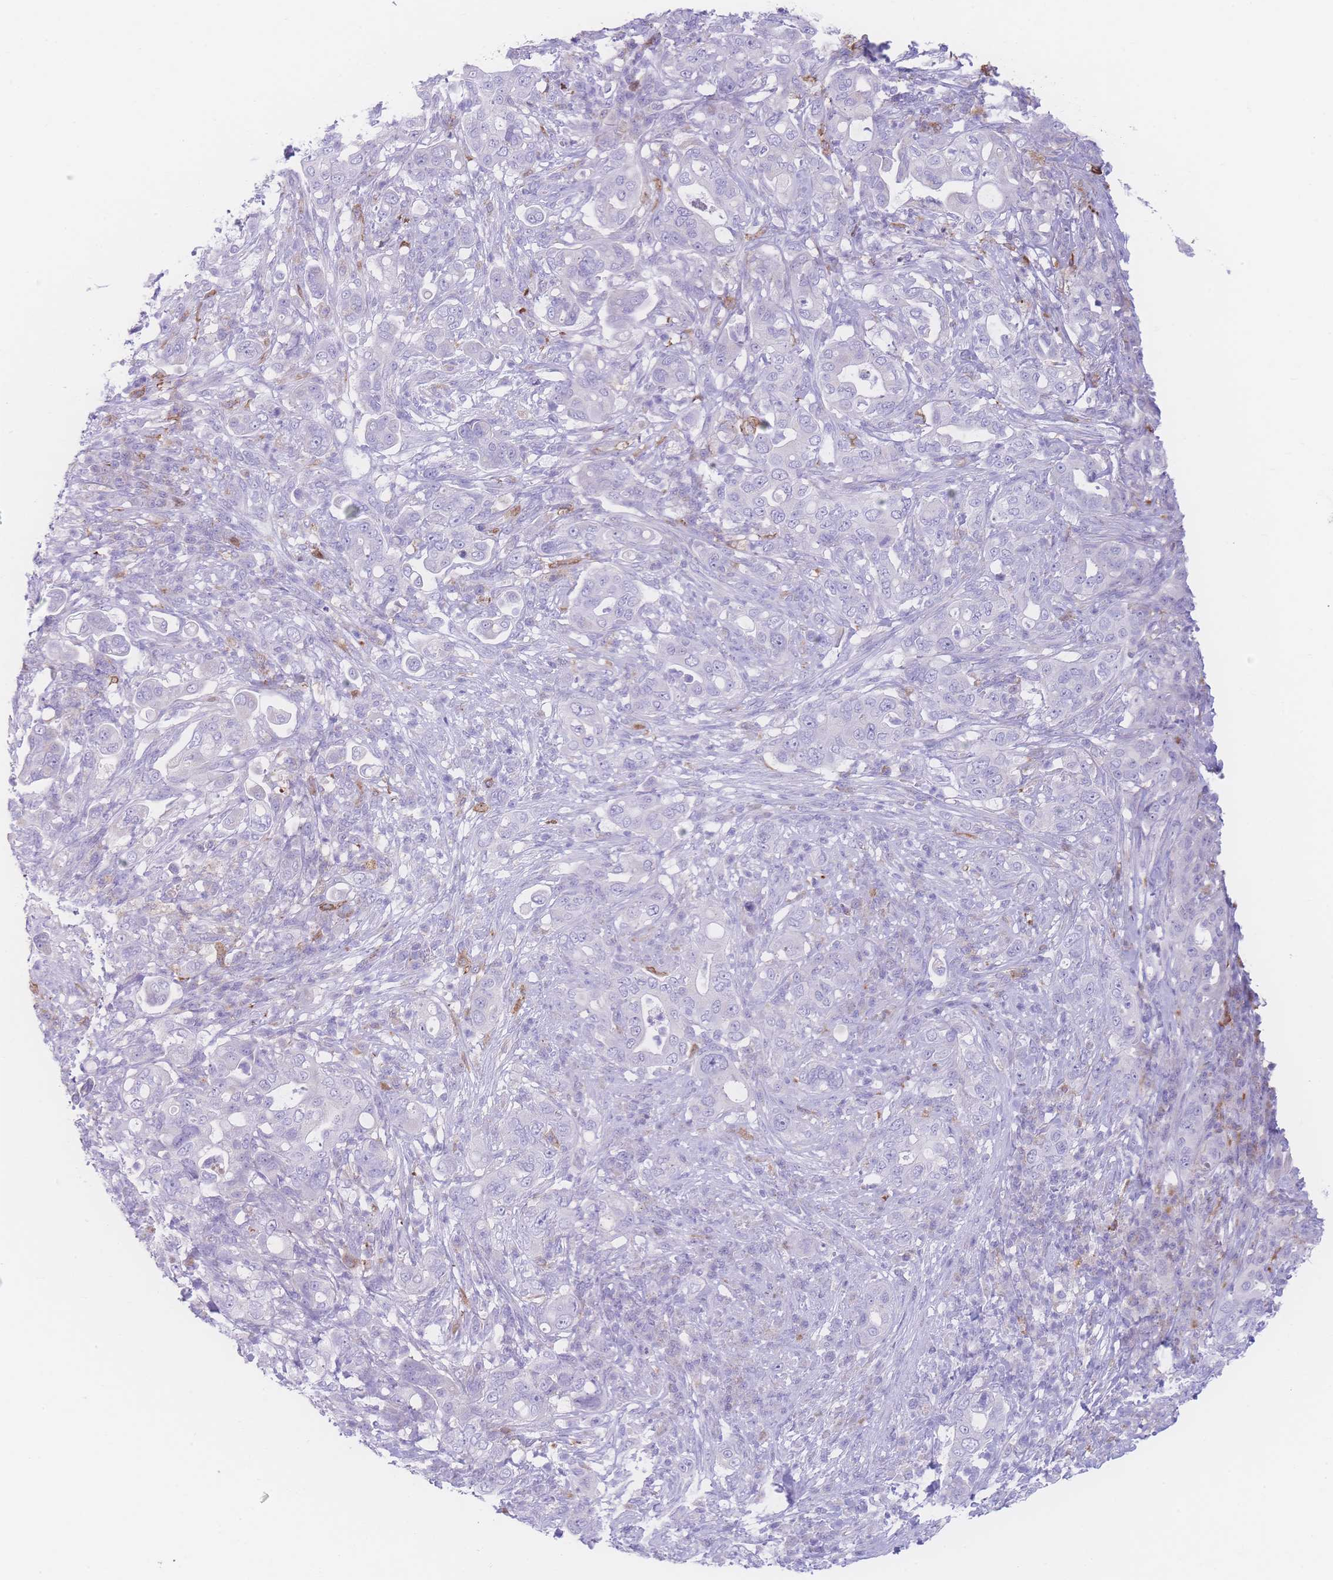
{"staining": {"intensity": "negative", "quantity": "none", "location": "none"}, "tissue": "pancreatic cancer", "cell_type": "Tumor cells", "image_type": "cancer", "snomed": [{"axis": "morphology", "description": "Normal tissue, NOS"}, {"axis": "morphology", "description": "Adenocarcinoma, NOS"}, {"axis": "topography", "description": "Lymph node"}, {"axis": "topography", "description": "Pancreas"}], "caption": "This is a image of immunohistochemistry staining of pancreatic cancer, which shows no positivity in tumor cells.", "gene": "NBEAL1", "patient": {"sex": "female", "age": 67}}